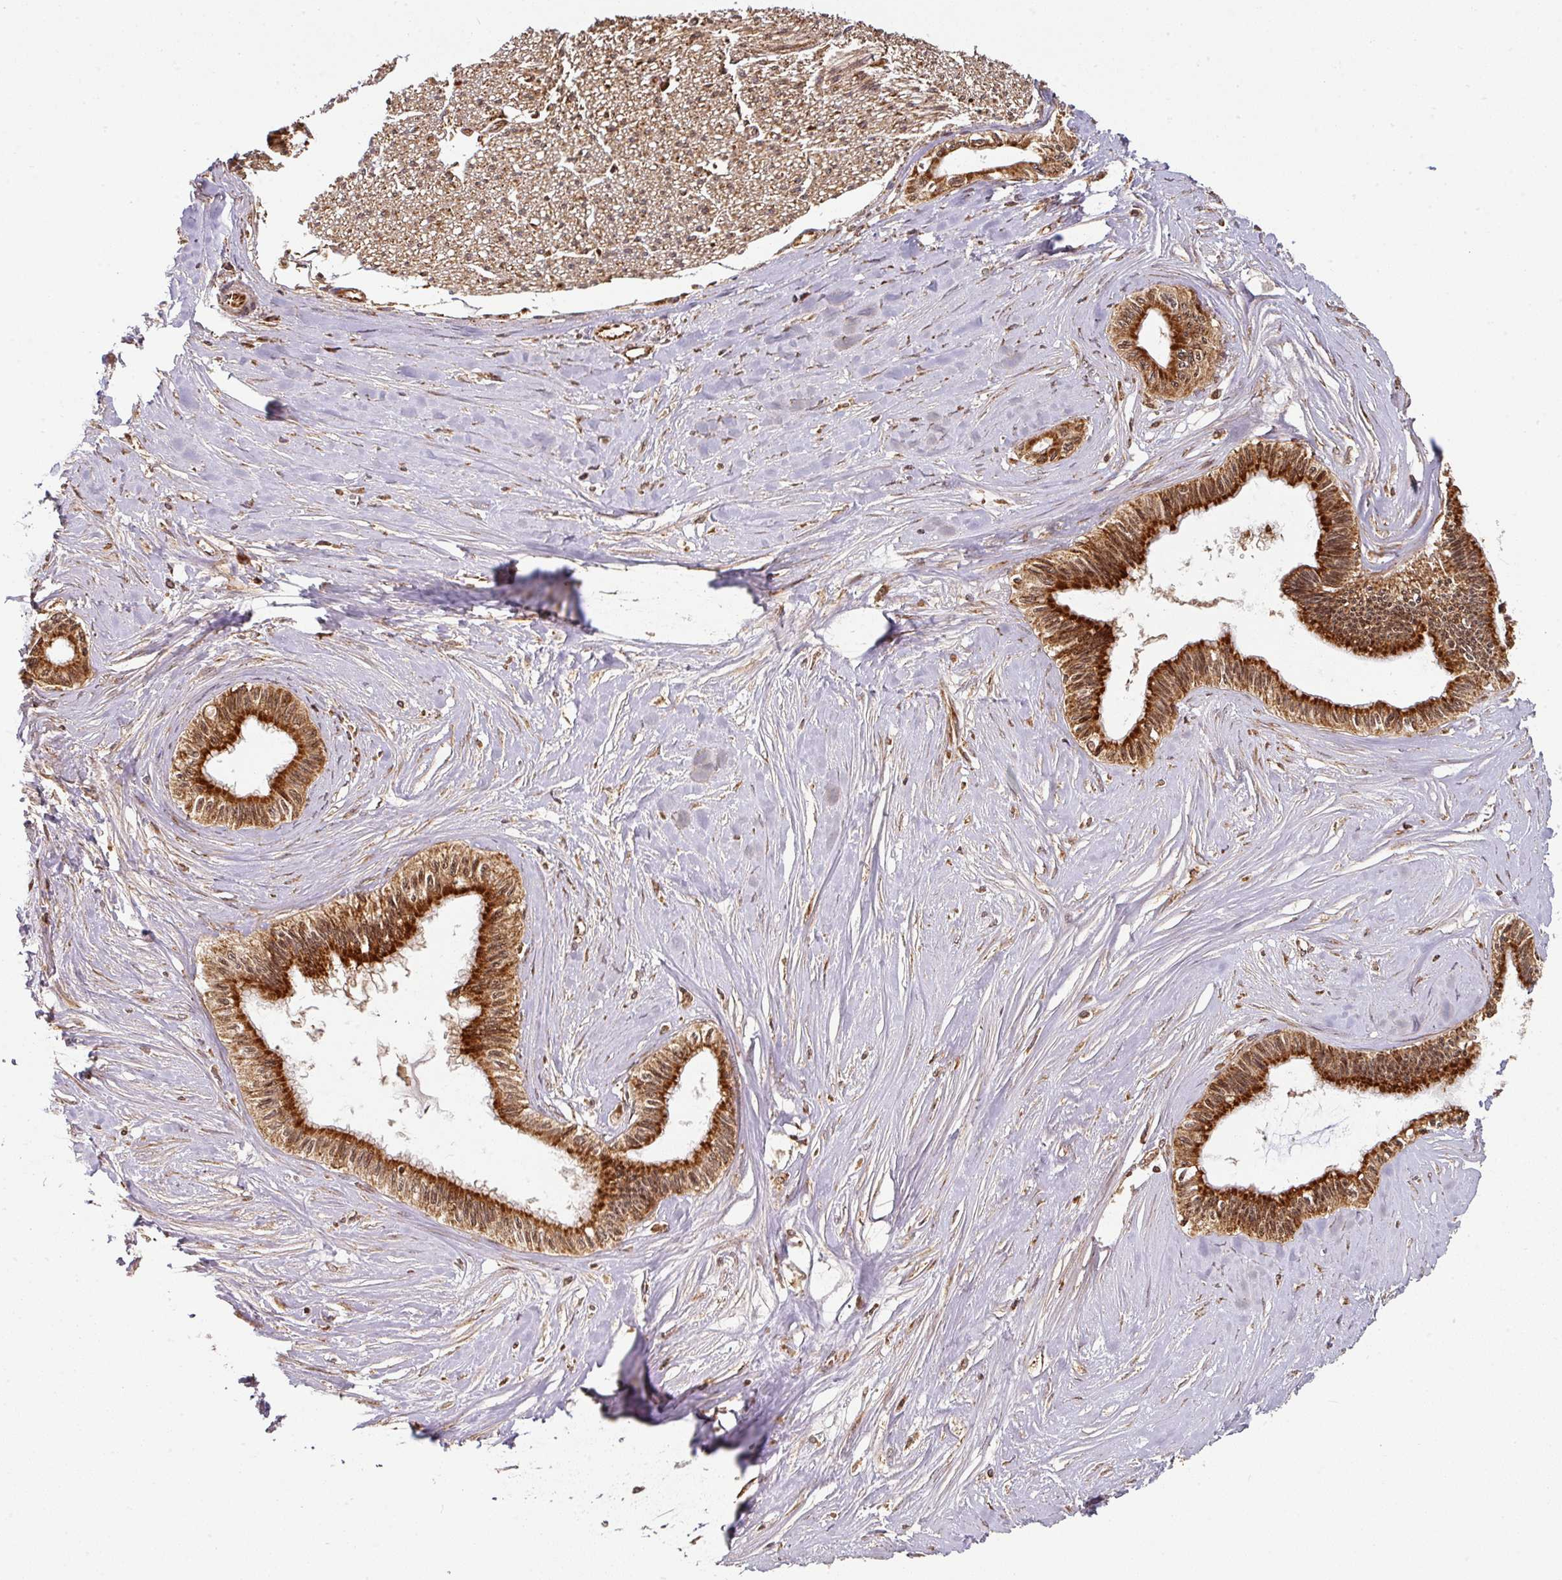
{"staining": {"intensity": "strong", "quantity": ">75%", "location": "cytoplasmic/membranous"}, "tissue": "pancreatic cancer", "cell_type": "Tumor cells", "image_type": "cancer", "snomed": [{"axis": "morphology", "description": "Adenocarcinoma, NOS"}, {"axis": "topography", "description": "Pancreas"}], "caption": "Immunohistochemical staining of pancreatic cancer demonstrates strong cytoplasmic/membranous protein expression in about >75% of tumor cells.", "gene": "TRAP1", "patient": {"sex": "male", "age": 71}}